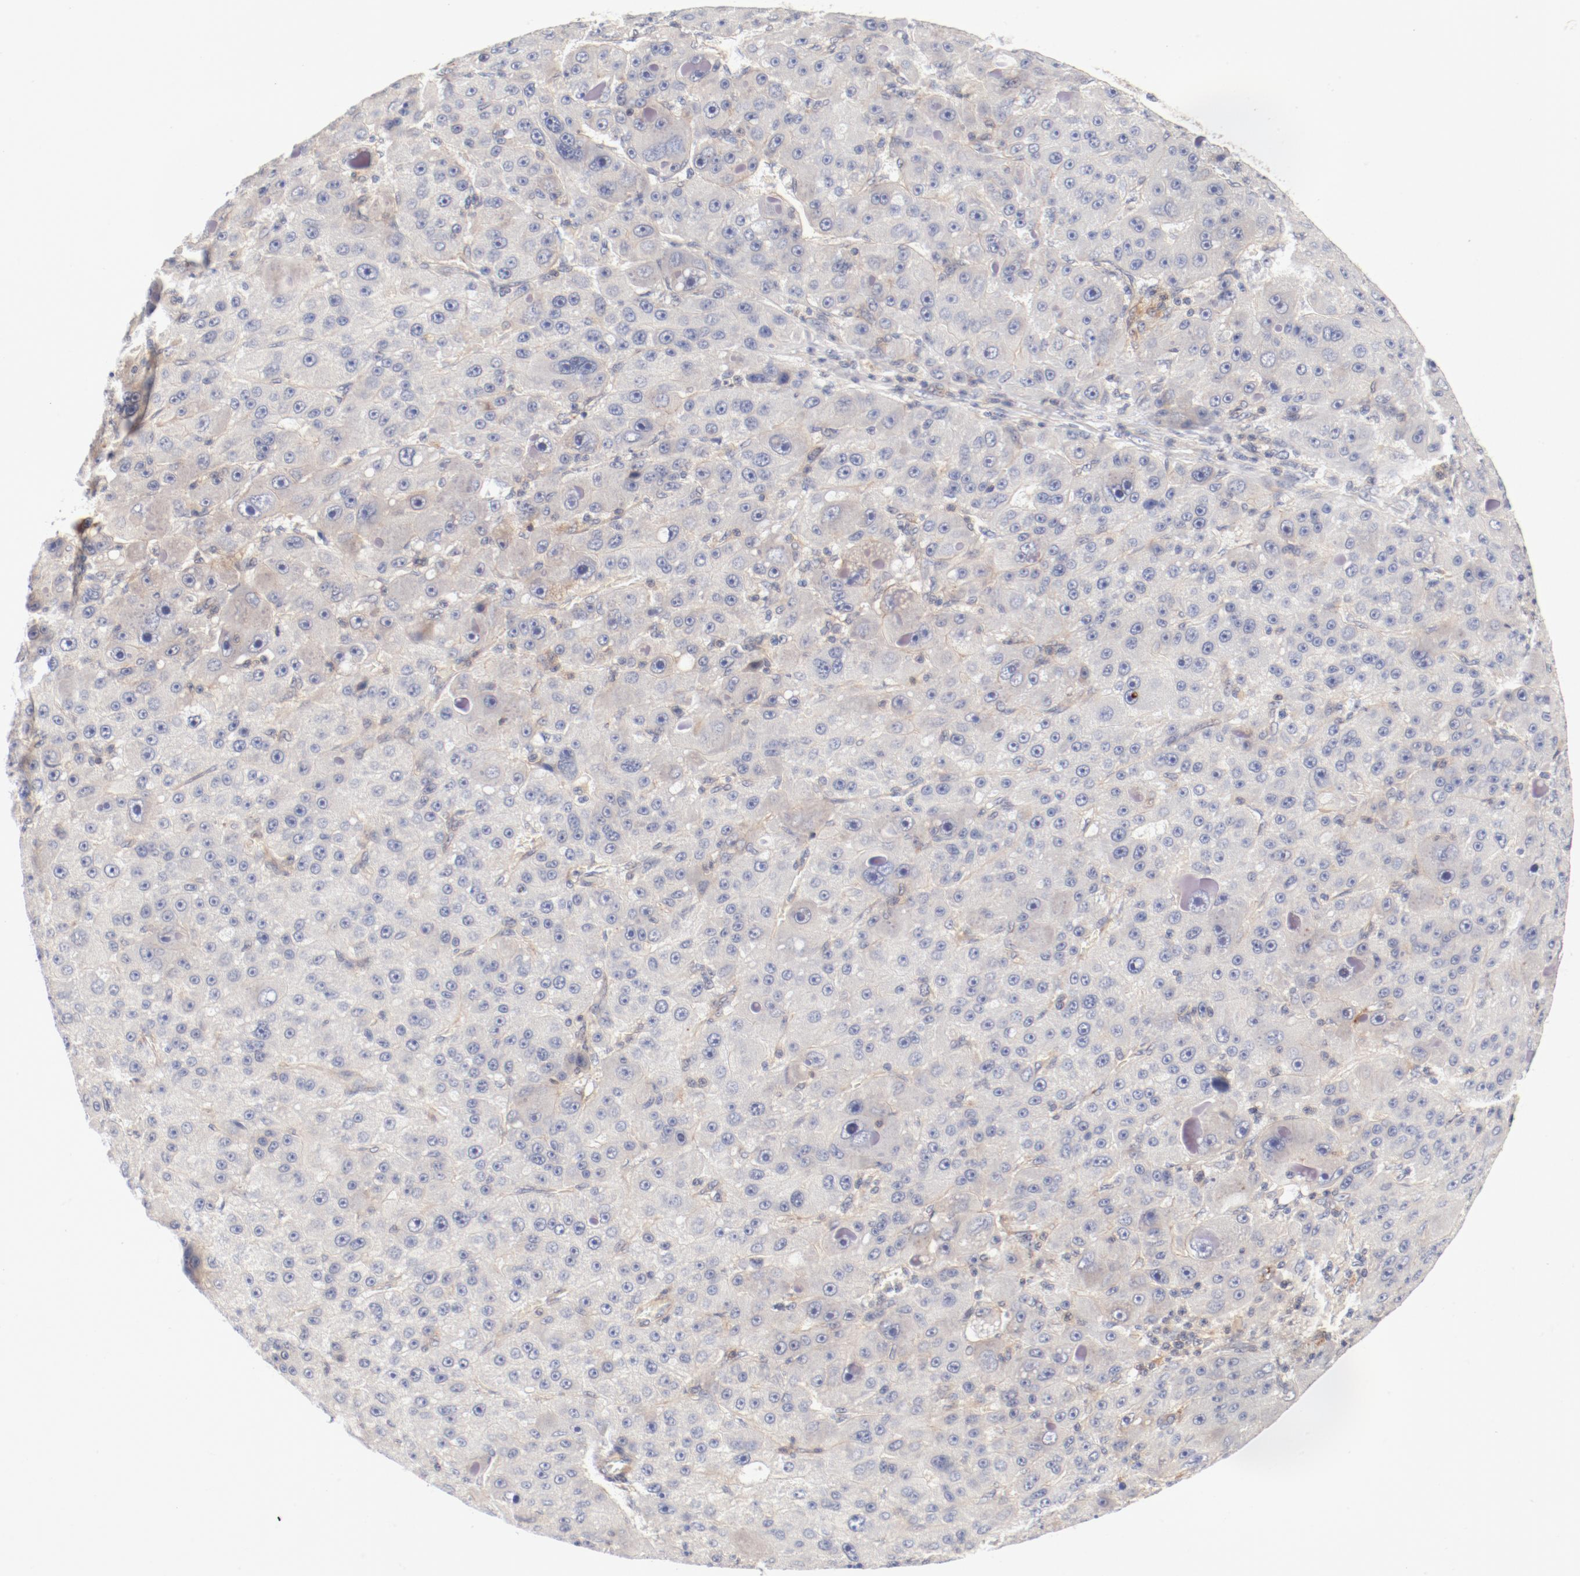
{"staining": {"intensity": "negative", "quantity": "none", "location": "none"}, "tissue": "liver cancer", "cell_type": "Tumor cells", "image_type": "cancer", "snomed": [{"axis": "morphology", "description": "Carcinoma, Hepatocellular, NOS"}, {"axis": "topography", "description": "Liver"}], "caption": "Immunohistochemistry (IHC) image of neoplastic tissue: human hepatocellular carcinoma (liver) stained with DAB (3,3'-diaminobenzidine) exhibits no significant protein staining in tumor cells.", "gene": "ZNF267", "patient": {"sex": "male", "age": 76}}